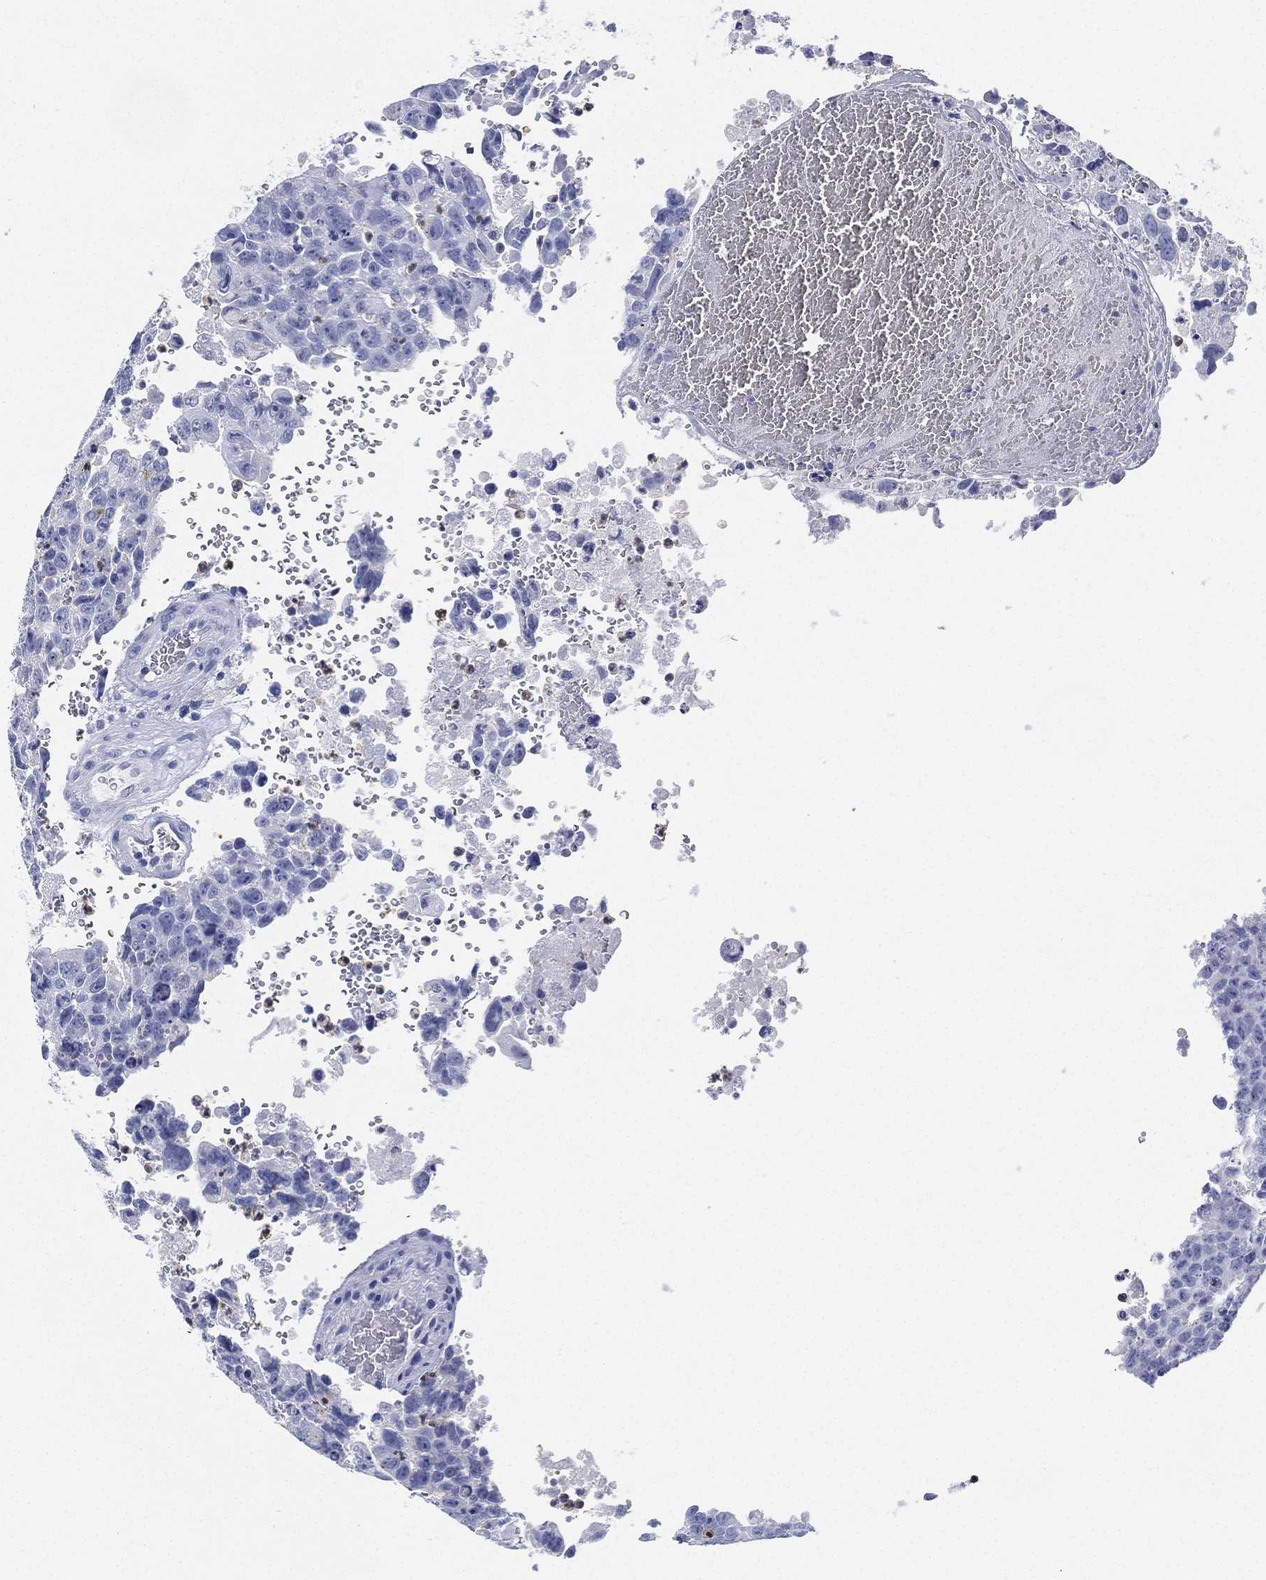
{"staining": {"intensity": "negative", "quantity": "none", "location": "none"}, "tissue": "testis cancer", "cell_type": "Tumor cells", "image_type": "cancer", "snomed": [{"axis": "morphology", "description": "Carcinoma, Embryonal, NOS"}, {"axis": "topography", "description": "Testis"}], "caption": "The IHC image has no significant positivity in tumor cells of testis cancer (embryonal carcinoma) tissue.", "gene": "DEFB121", "patient": {"sex": "male", "age": 24}}